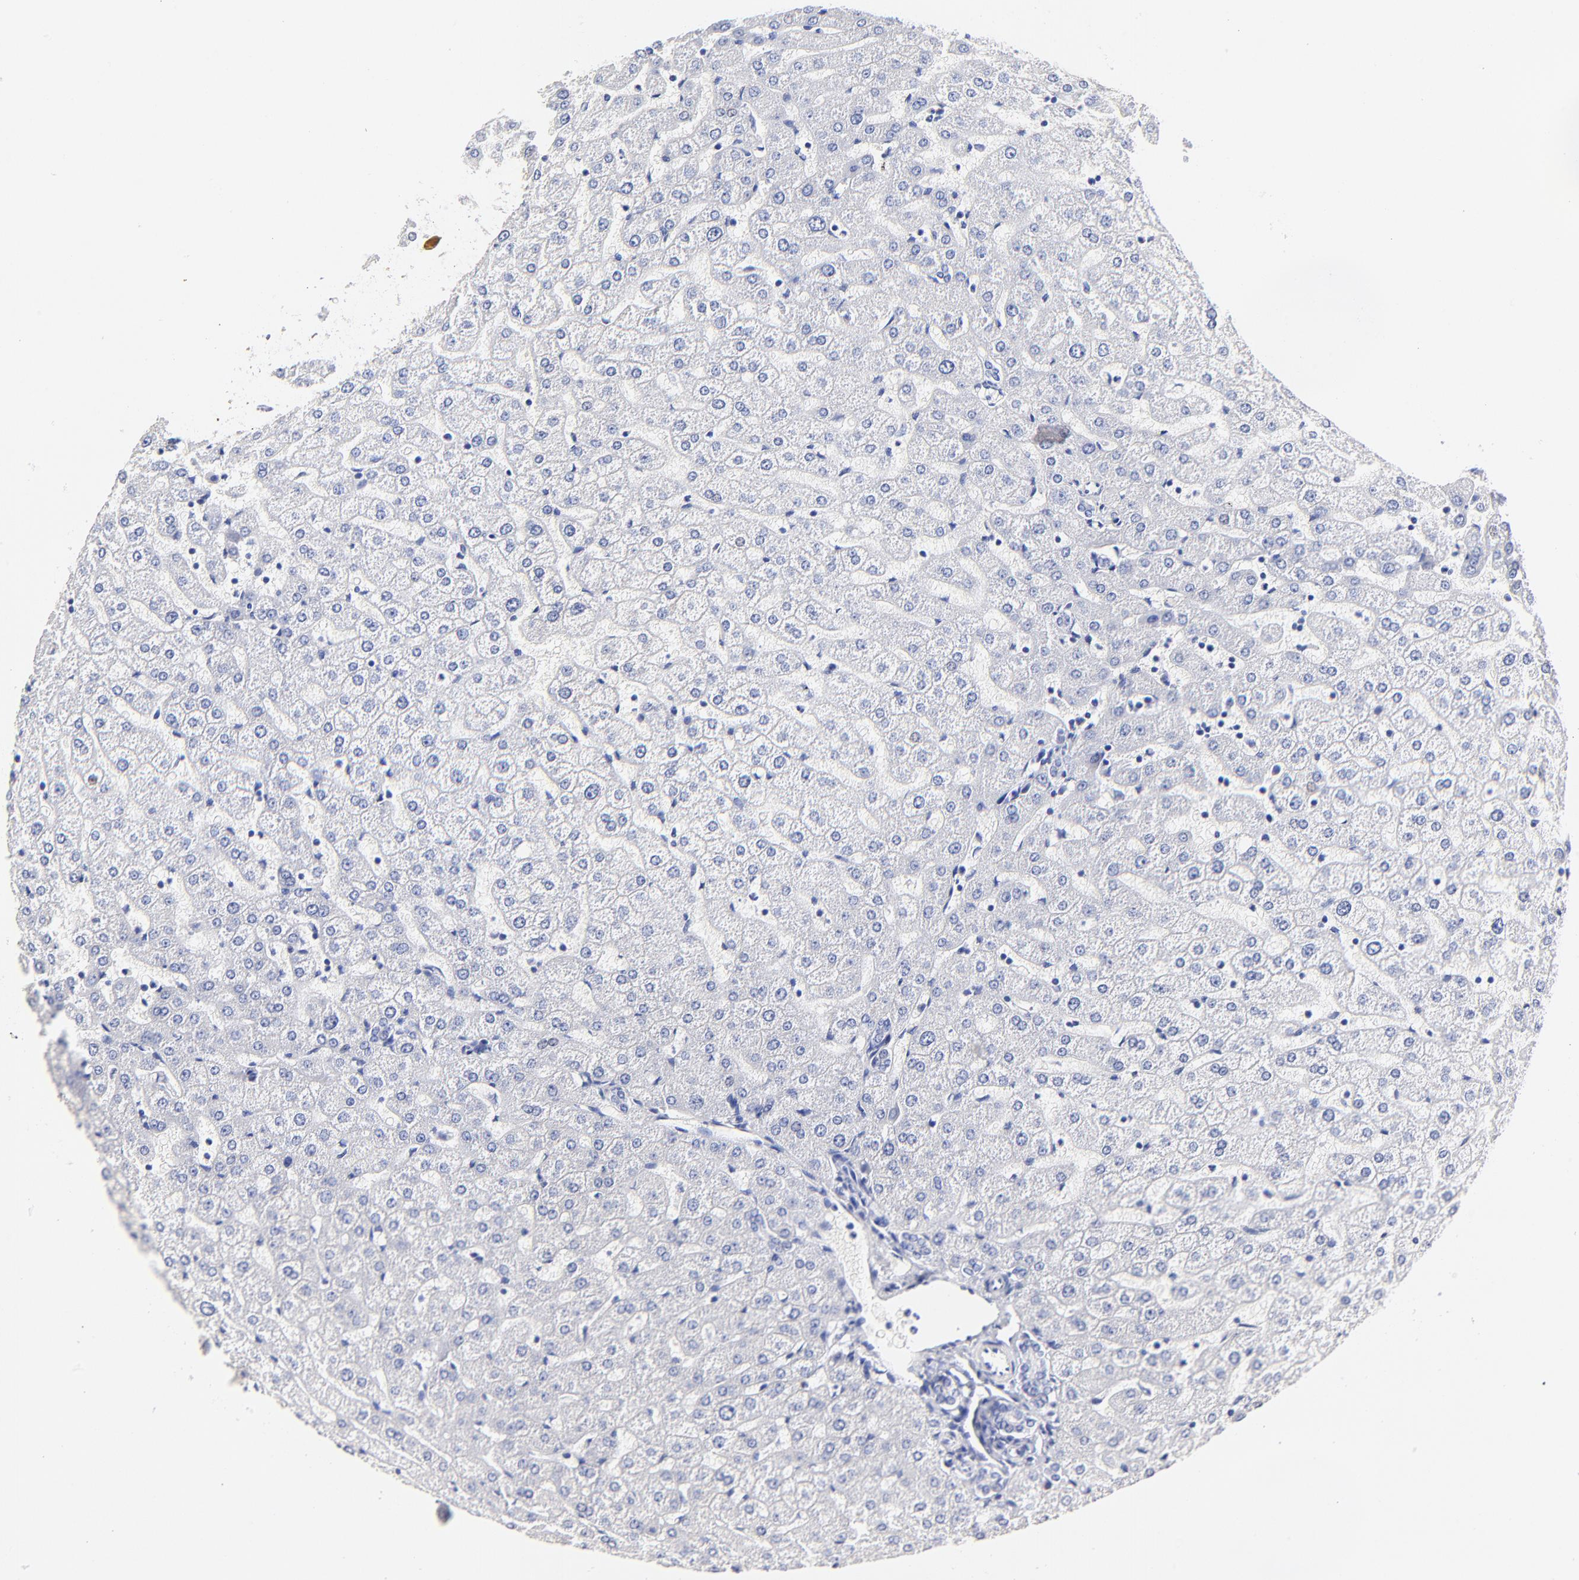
{"staining": {"intensity": "negative", "quantity": "none", "location": "none"}, "tissue": "liver", "cell_type": "Cholangiocytes", "image_type": "normal", "snomed": [{"axis": "morphology", "description": "Normal tissue, NOS"}, {"axis": "morphology", "description": "Fibrosis, NOS"}, {"axis": "topography", "description": "Liver"}], "caption": "IHC of benign liver exhibits no staining in cholangiocytes. (Stains: DAB (3,3'-diaminobenzidine) immunohistochemistry (IHC) with hematoxylin counter stain, Microscopy: brightfield microscopy at high magnification).", "gene": "HORMAD2", "patient": {"sex": "female", "age": 29}}